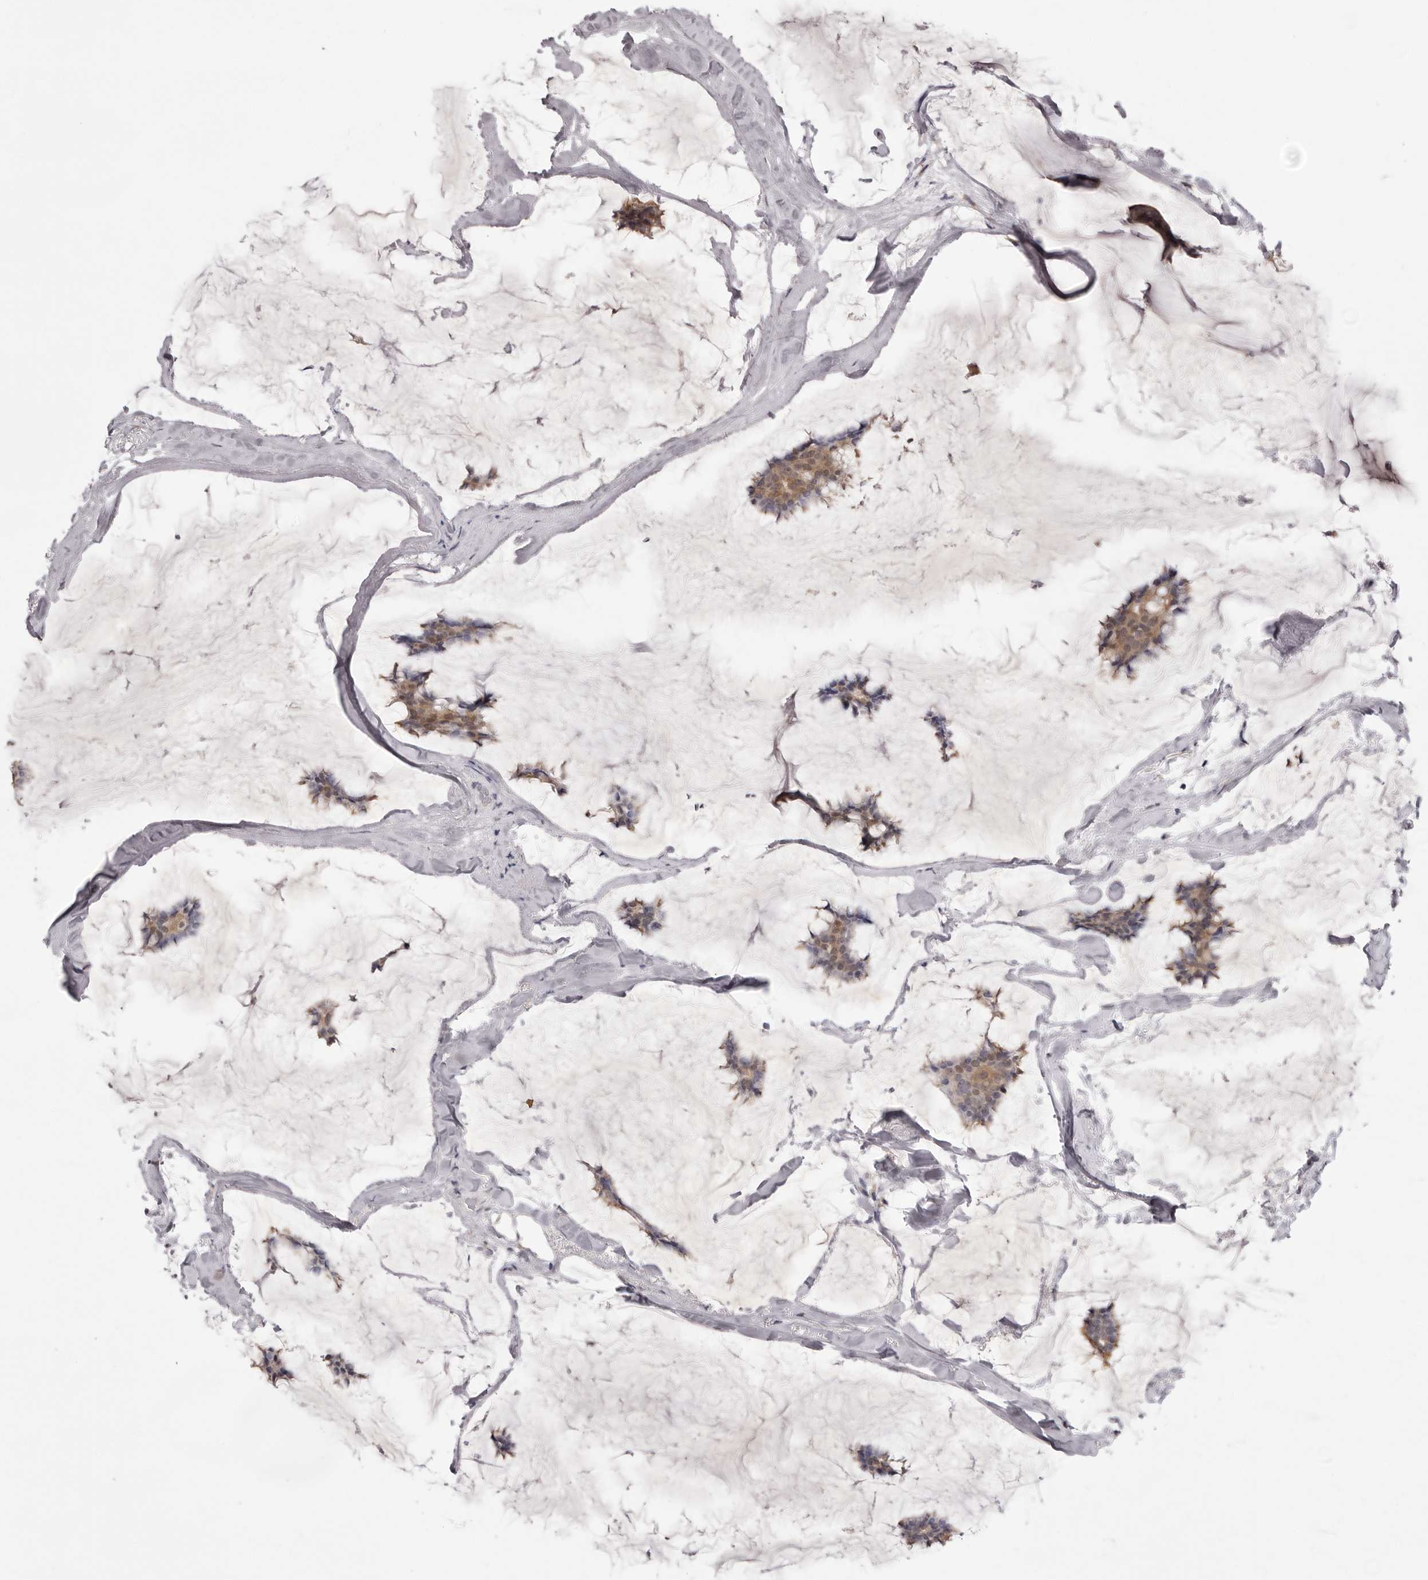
{"staining": {"intensity": "moderate", "quantity": "25%-75%", "location": "cytoplasmic/membranous,nuclear"}, "tissue": "breast cancer", "cell_type": "Tumor cells", "image_type": "cancer", "snomed": [{"axis": "morphology", "description": "Duct carcinoma"}, {"axis": "topography", "description": "Breast"}], "caption": "Moderate cytoplasmic/membranous and nuclear positivity is identified in approximately 25%-75% of tumor cells in infiltrating ductal carcinoma (breast).", "gene": "MDH1", "patient": {"sex": "female", "age": 93}}